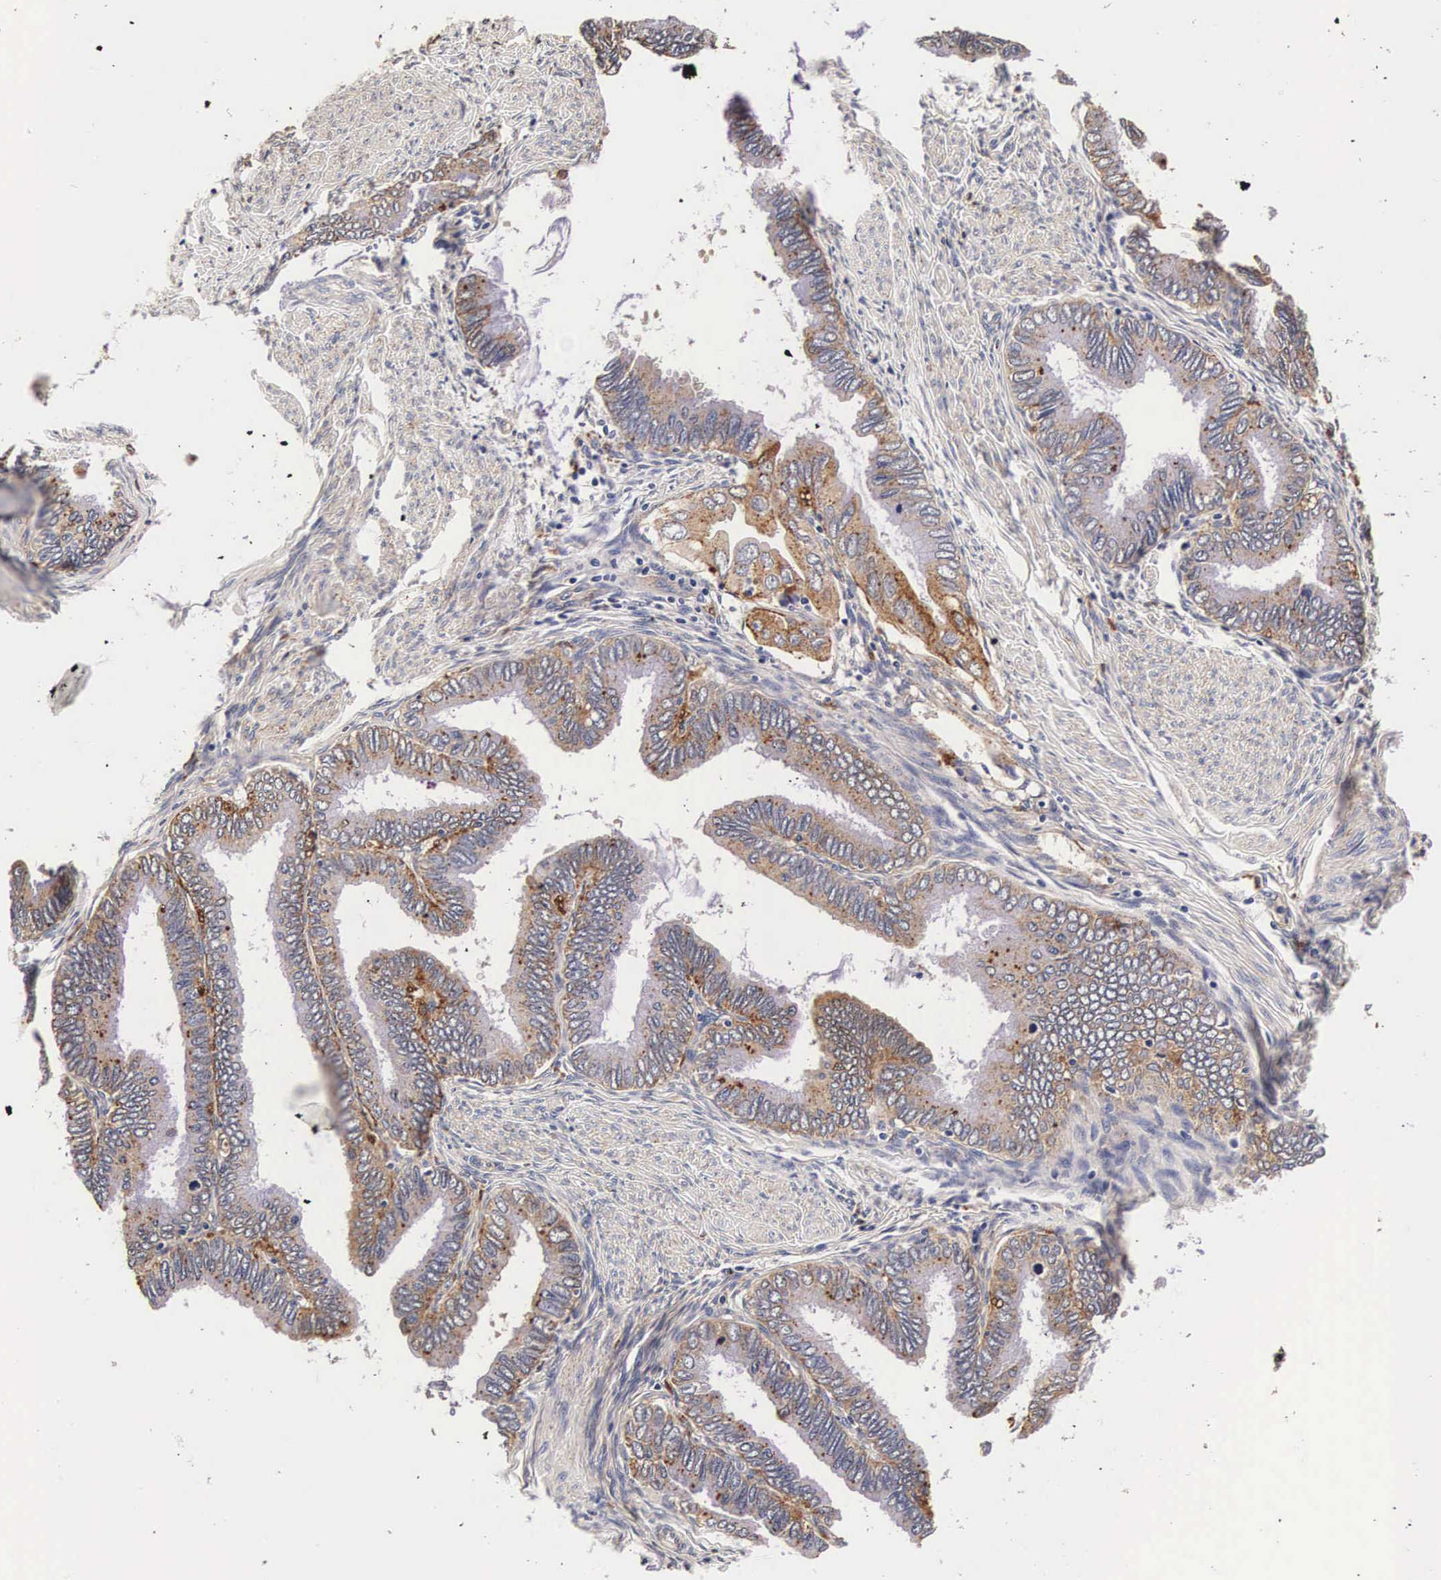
{"staining": {"intensity": "moderate", "quantity": "25%-75%", "location": "cytoplasmic/membranous"}, "tissue": "cervical cancer", "cell_type": "Tumor cells", "image_type": "cancer", "snomed": [{"axis": "morphology", "description": "Adenocarcinoma, NOS"}, {"axis": "topography", "description": "Cervix"}], "caption": "Protein analysis of cervical cancer tissue demonstrates moderate cytoplasmic/membranous expression in about 25%-75% of tumor cells.", "gene": "CTSB", "patient": {"sex": "female", "age": 49}}